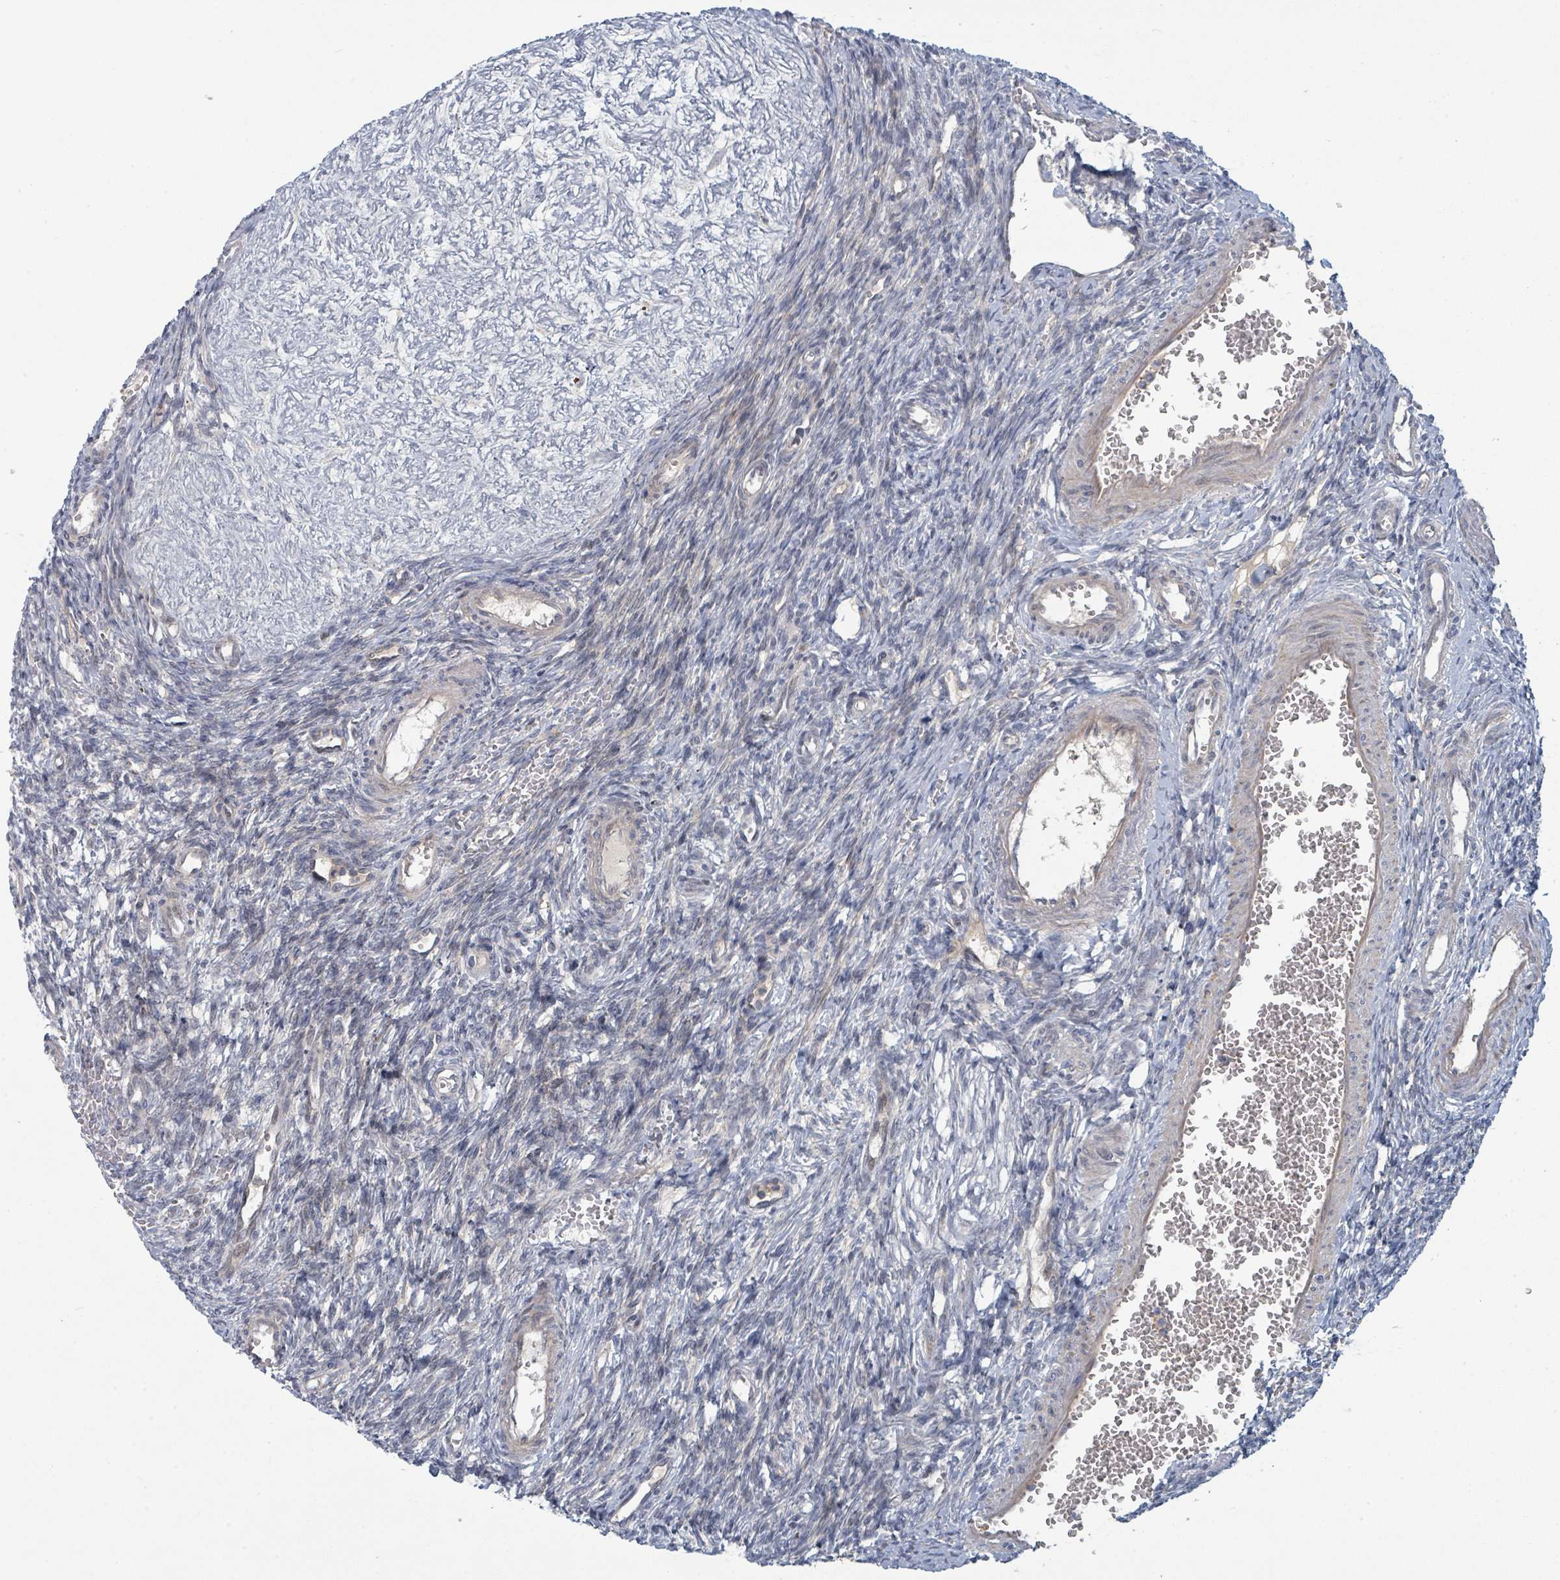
{"staining": {"intensity": "negative", "quantity": "none", "location": "none"}, "tissue": "ovary", "cell_type": "Follicle cells", "image_type": "normal", "snomed": [{"axis": "morphology", "description": "Normal tissue, NOS"}, {"axis": "topography", "description": "Ovary"}], "caption": "Benign ovary was stained to show a protein in brown. There is no significant expression in follicle cells. Brightfield microscopy of immunohistochemistry (IHC) stained with DAB (brown) and hematoxylin (blue), captured at high magnification.", "gene": "COL5A3", "patient": {"sex": "female", "age": 39}}